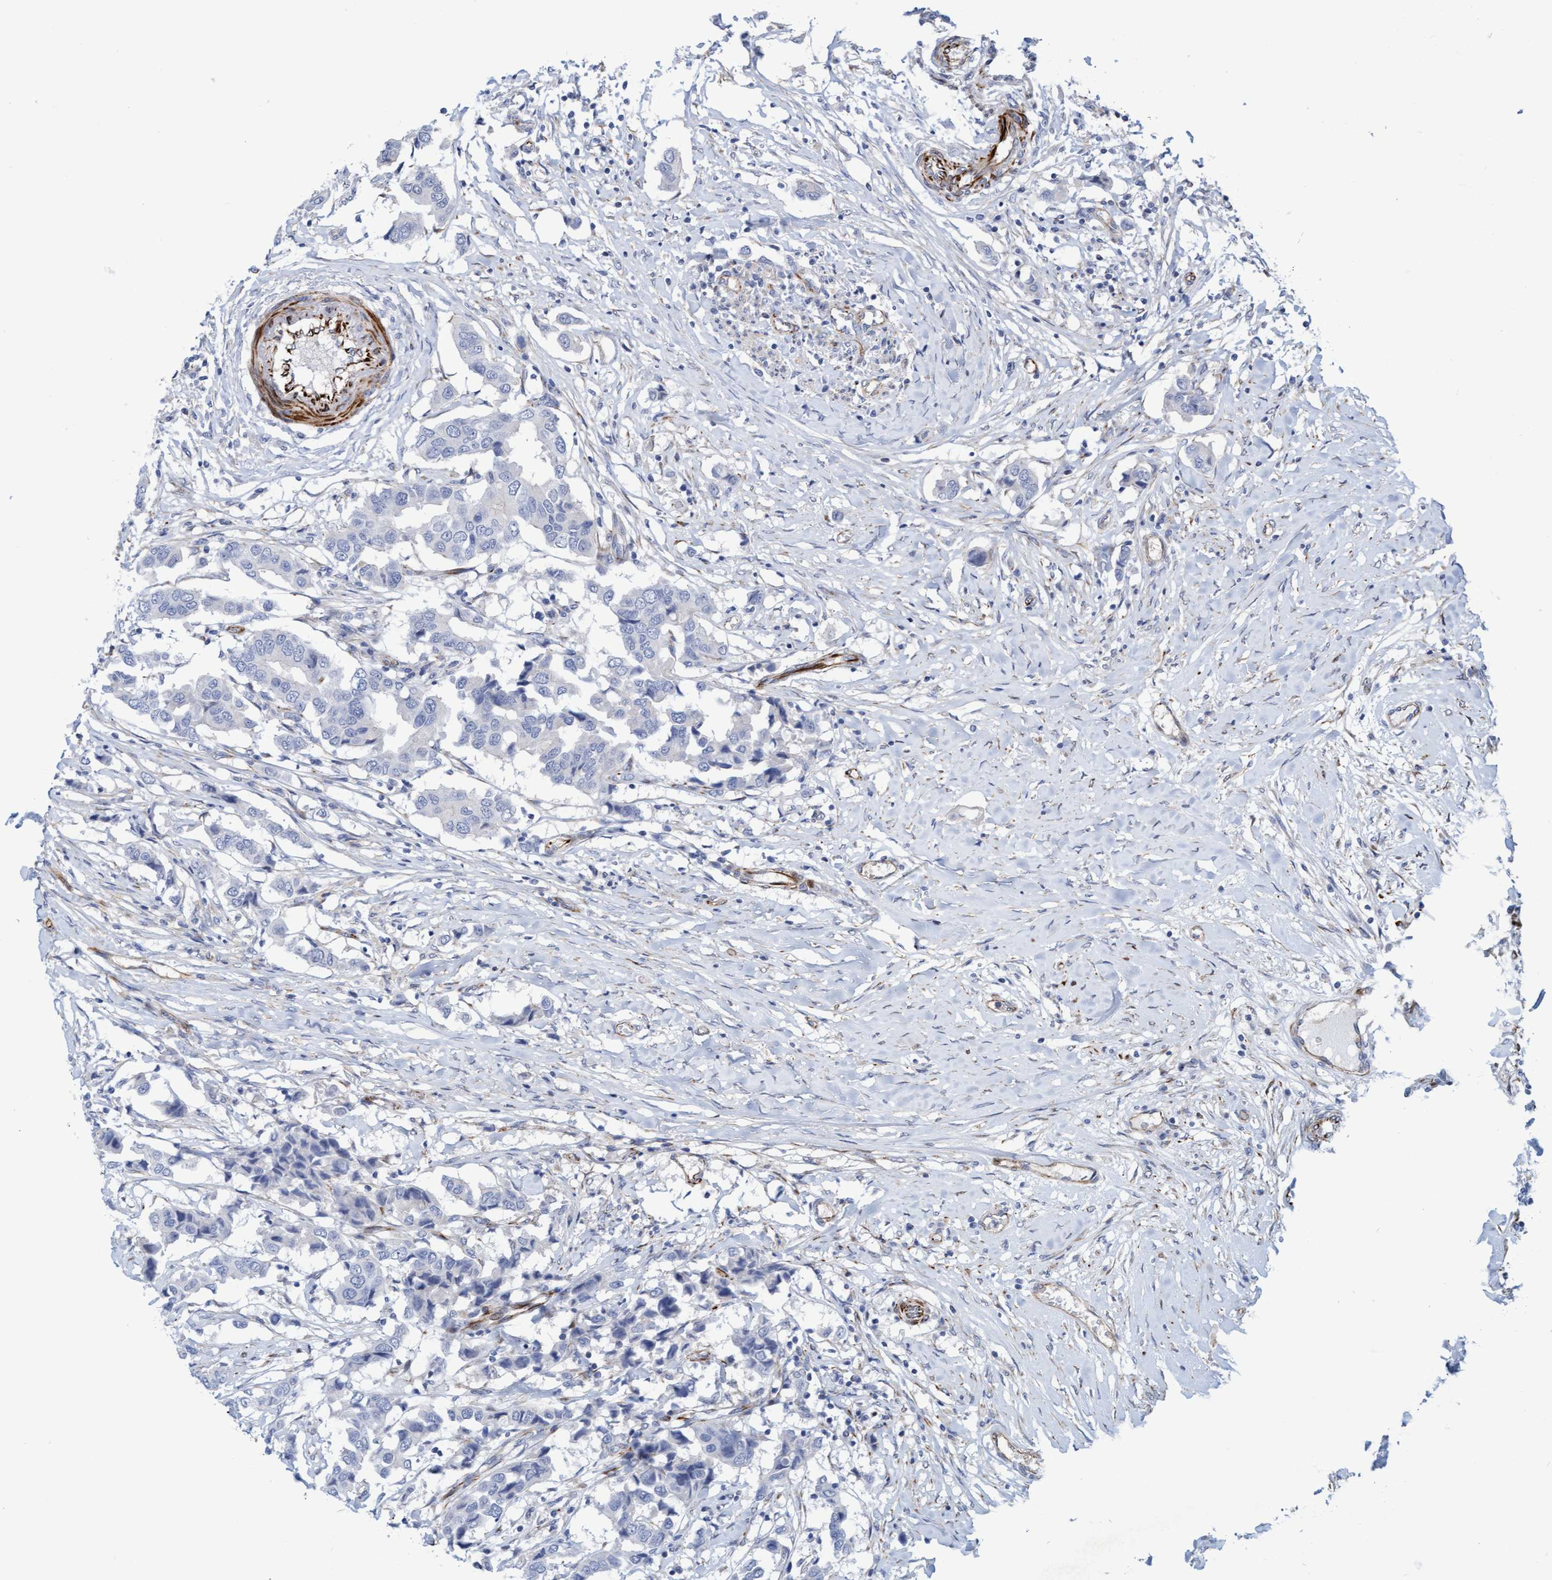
{"staining": {"intensity": "negative", "quantity": "none", "location": "none"}, "tissue": "breast cancer", "cell_type": "Tumor cells", "image_type": "cancer", "snomed": [{"axis": "morphology", "description": "Duct carcinoma"}, {"axis": "topography", "description": "Breast"}], "caption": "Protein analysis of breast infiltrating ductal carcinoma shows no significant expression in tumor cells.", "gene": "POLG2", "patient": {"sex": "female", "age": 80}}